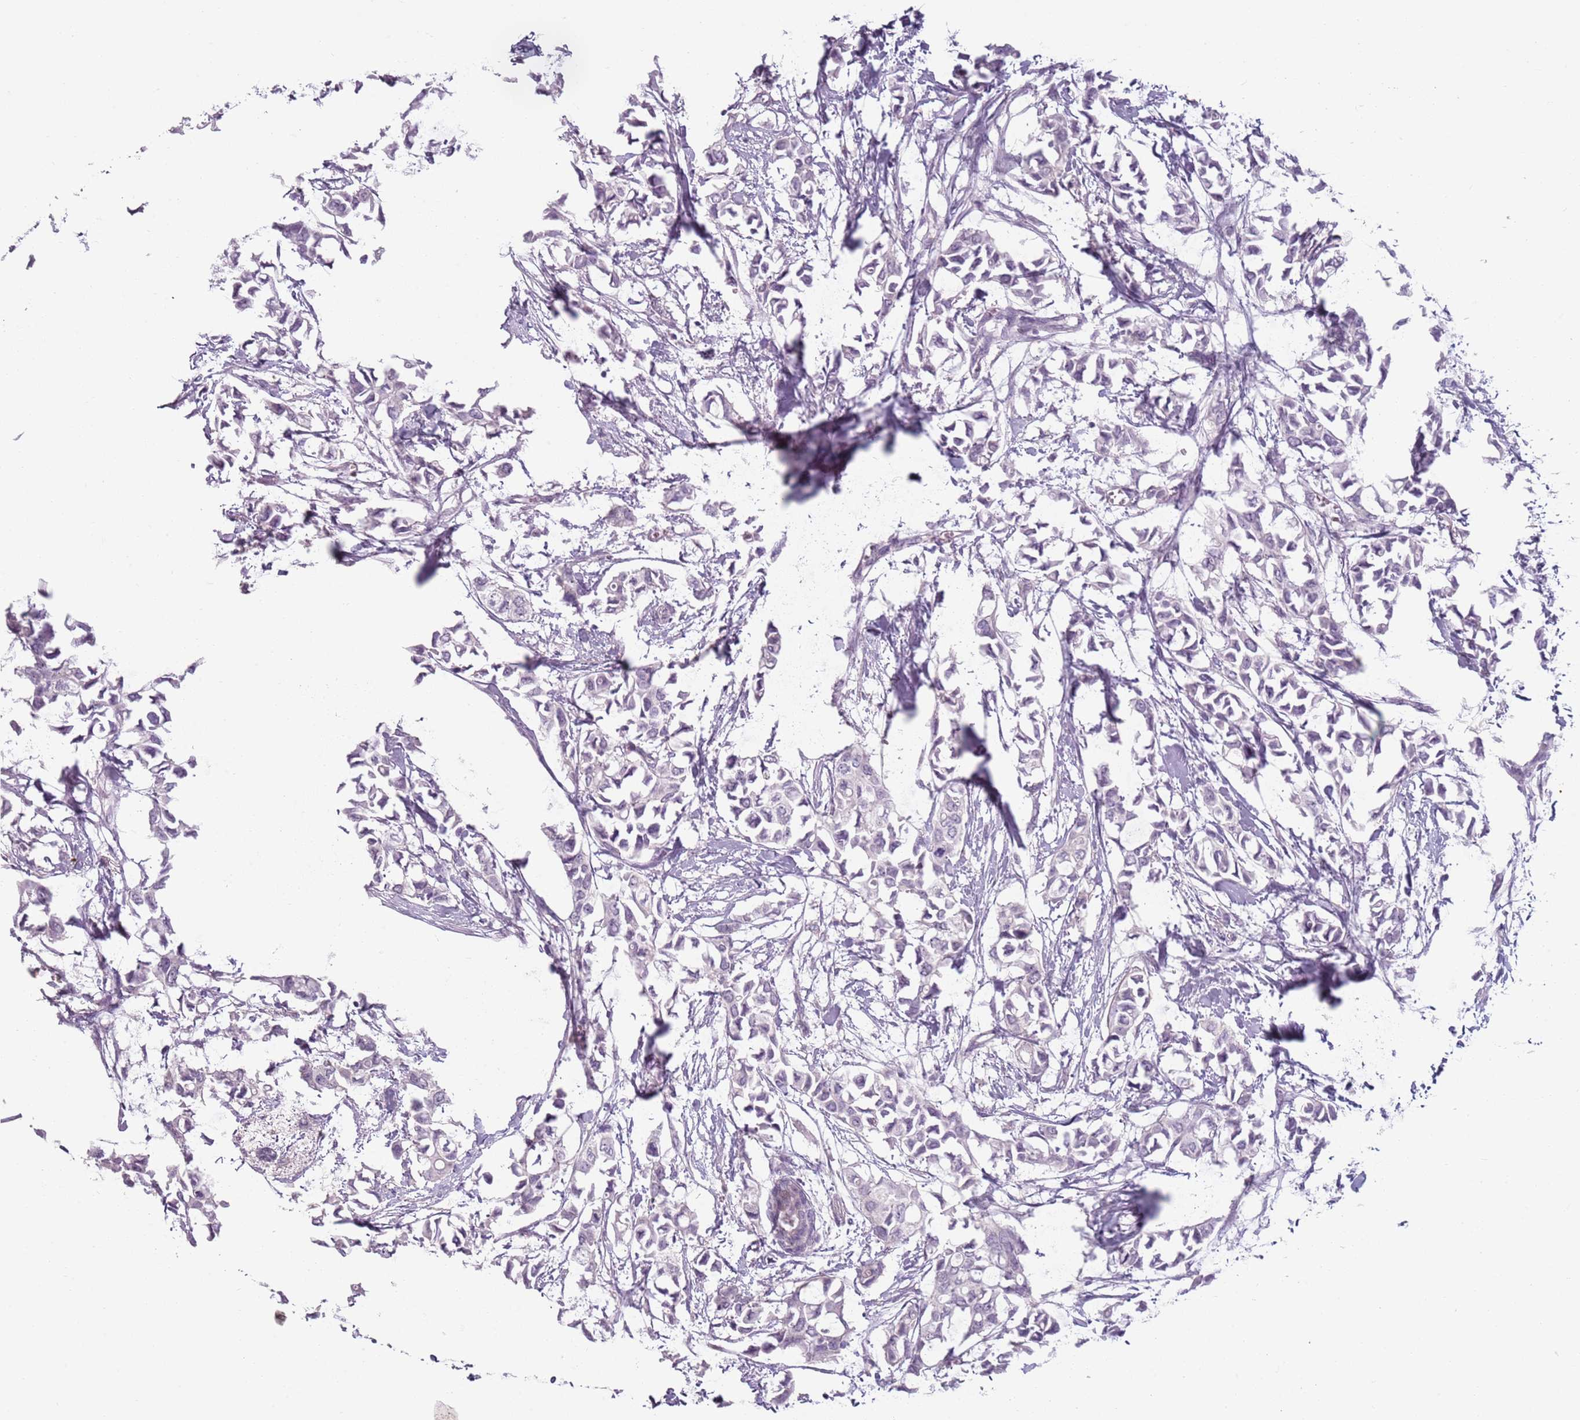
{"staining": {"intensity": "negative", "quantity": "none", "location": "none"}, "tissue": "breast cancer", "cell_type": "Tumor cells", "image_type": "cancer", "snomed": [{"axis": "morphology", "description": "Duct carcinoma"}, {"axis": "topography", "description": "Breast"}], "caption": "DAB (3,3'-diaminobenzidine) immunohistochemical staining of invasive ductal carcinoma (breast) exhibits no significant positivity in tumor cells.", "gene": "PIEZO1", "patient": {"sex": "female", "age": 41}}